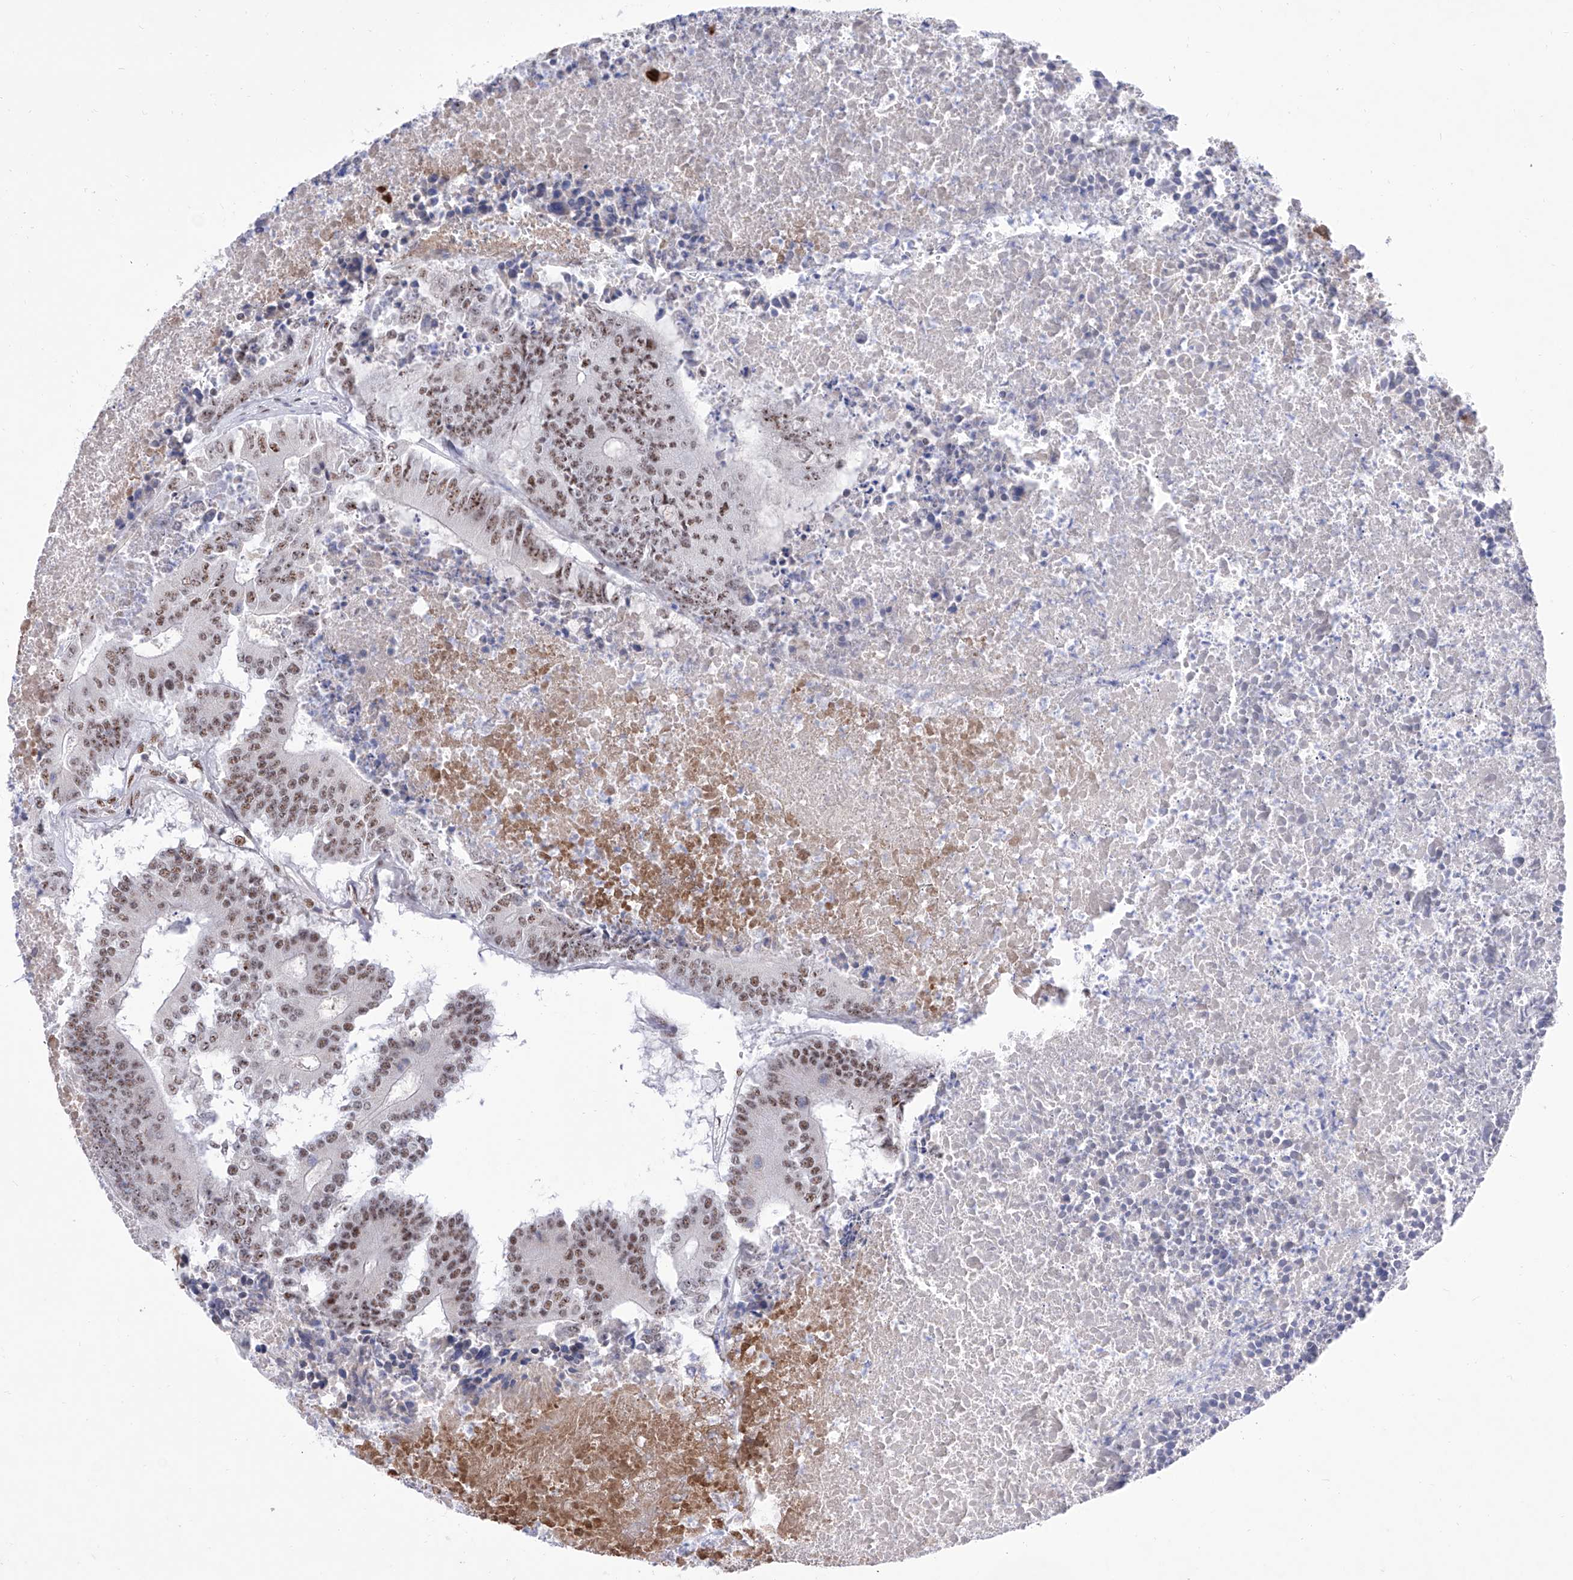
{"staining": {"intensity": "moderate", "quantity": ">75%", "location": "nuclear"}, "tissue": "colorectal cancer", "cell_type": "Tumor cells", "image_type": "cancer", "snomed": [{"axis": "morphology", "description": "Adenocarcinoma, NOS"}, {"axis": "topography", "description": "Colon"}], "caption": "Immunohistochemistry (IHC) photomicrograph of neoplastic tissue: colorectal cancer (adenocarcinoma) stained using immunohistochemistry reveals medium levels of moderate protein expression localized specifically in the nuclear of tumor cells, appearing as a nuclear brown color.", "gene": "ATN1", "patient": {"sex": "male", "age": 87}}